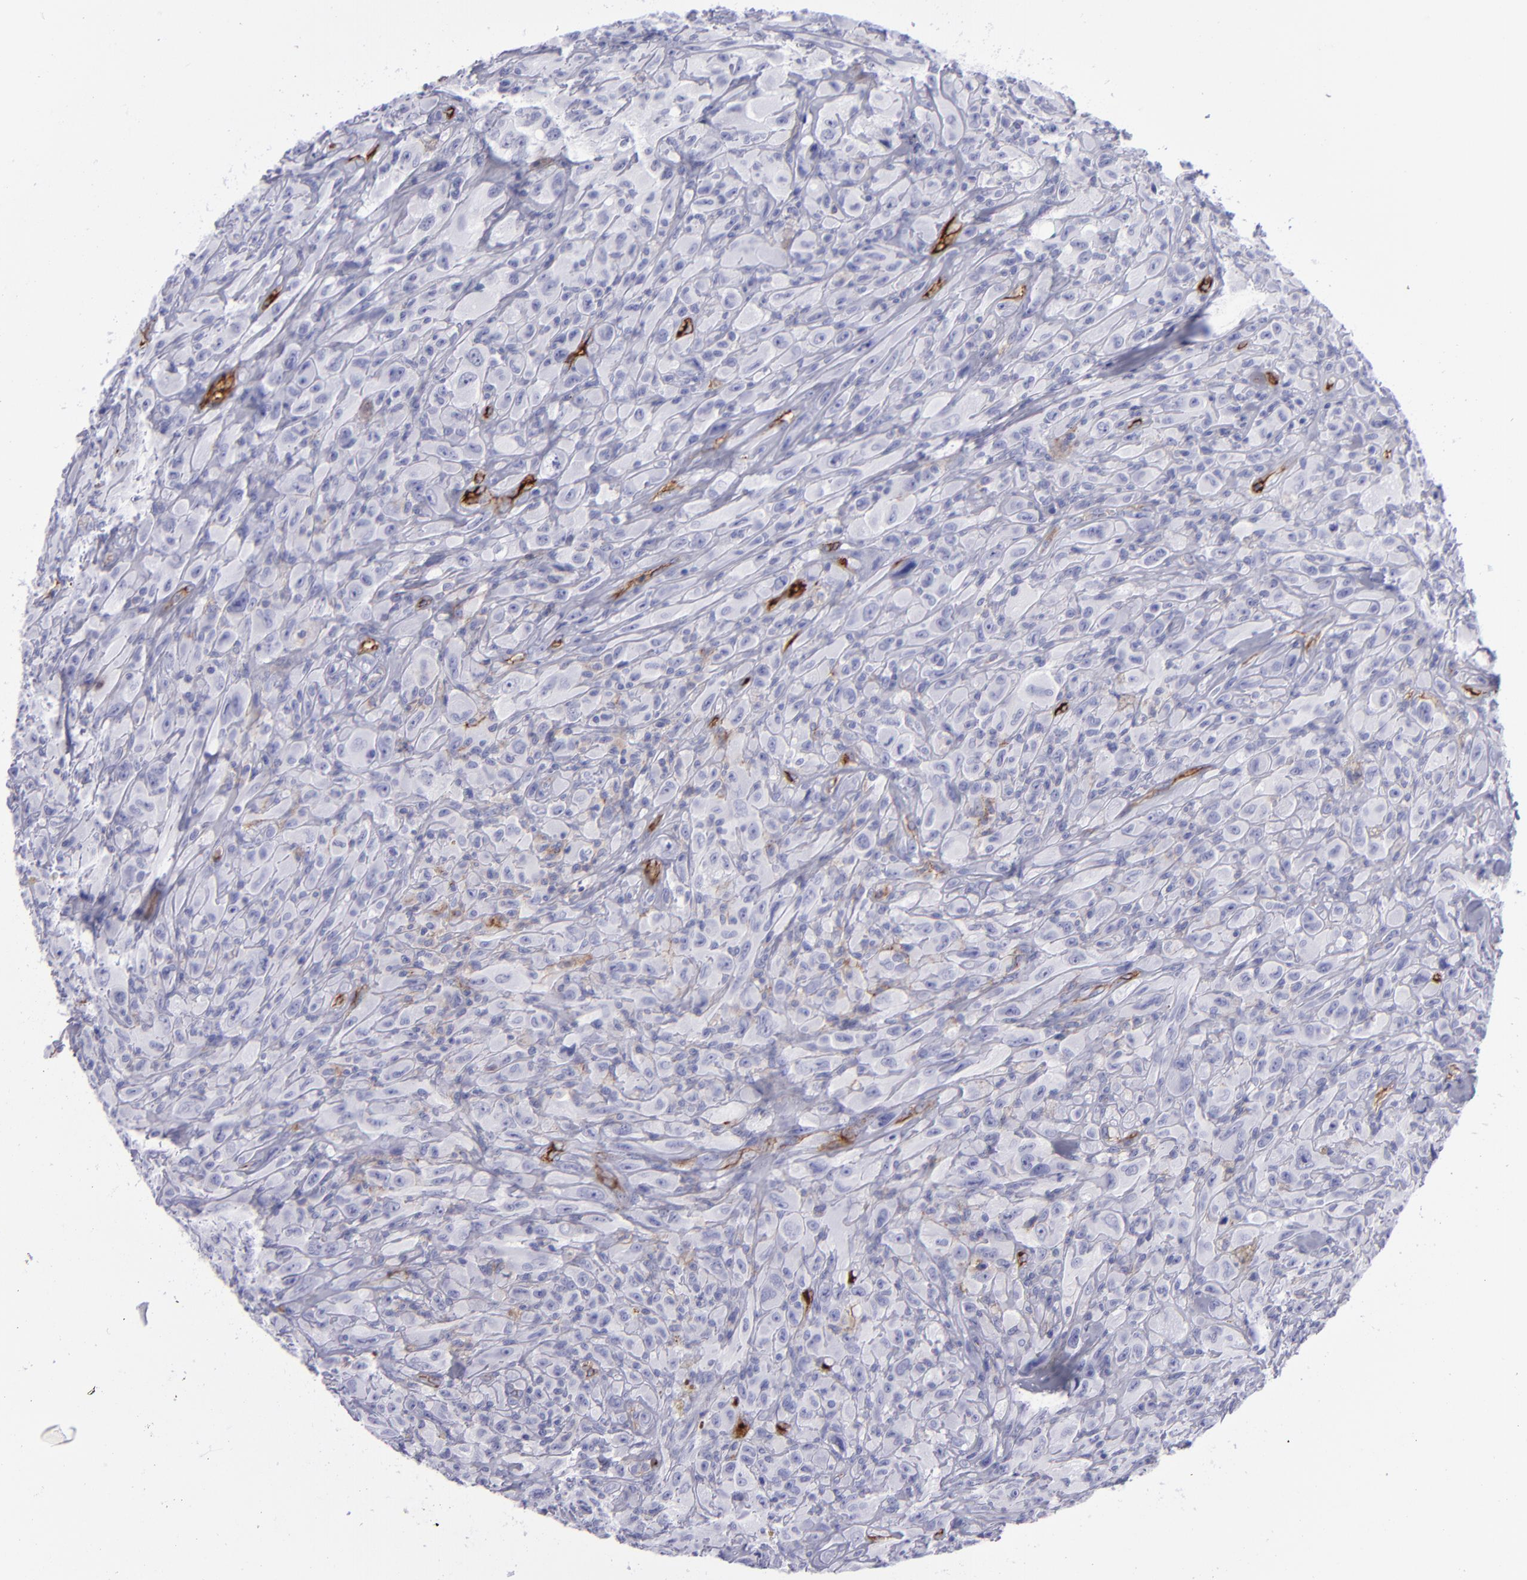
{"staining": {"intensity": "negative", "quantity": "none", "location": "none"}, "tissue": "glioma", "cell_type": "Tumor cells", "image_type": "cancer", "snomed": [{"axis": "morphology", "description": "Glioma, malignant, High grade"}, {"axis": "topography", "description": "Brain"}], "caption": "Tumor cells show no significant protein positivity in malignant high-grade glioma. Nuclei are stained in blue.", "gene": "ACE", "patient": {"sex": "male", "age": 48}}